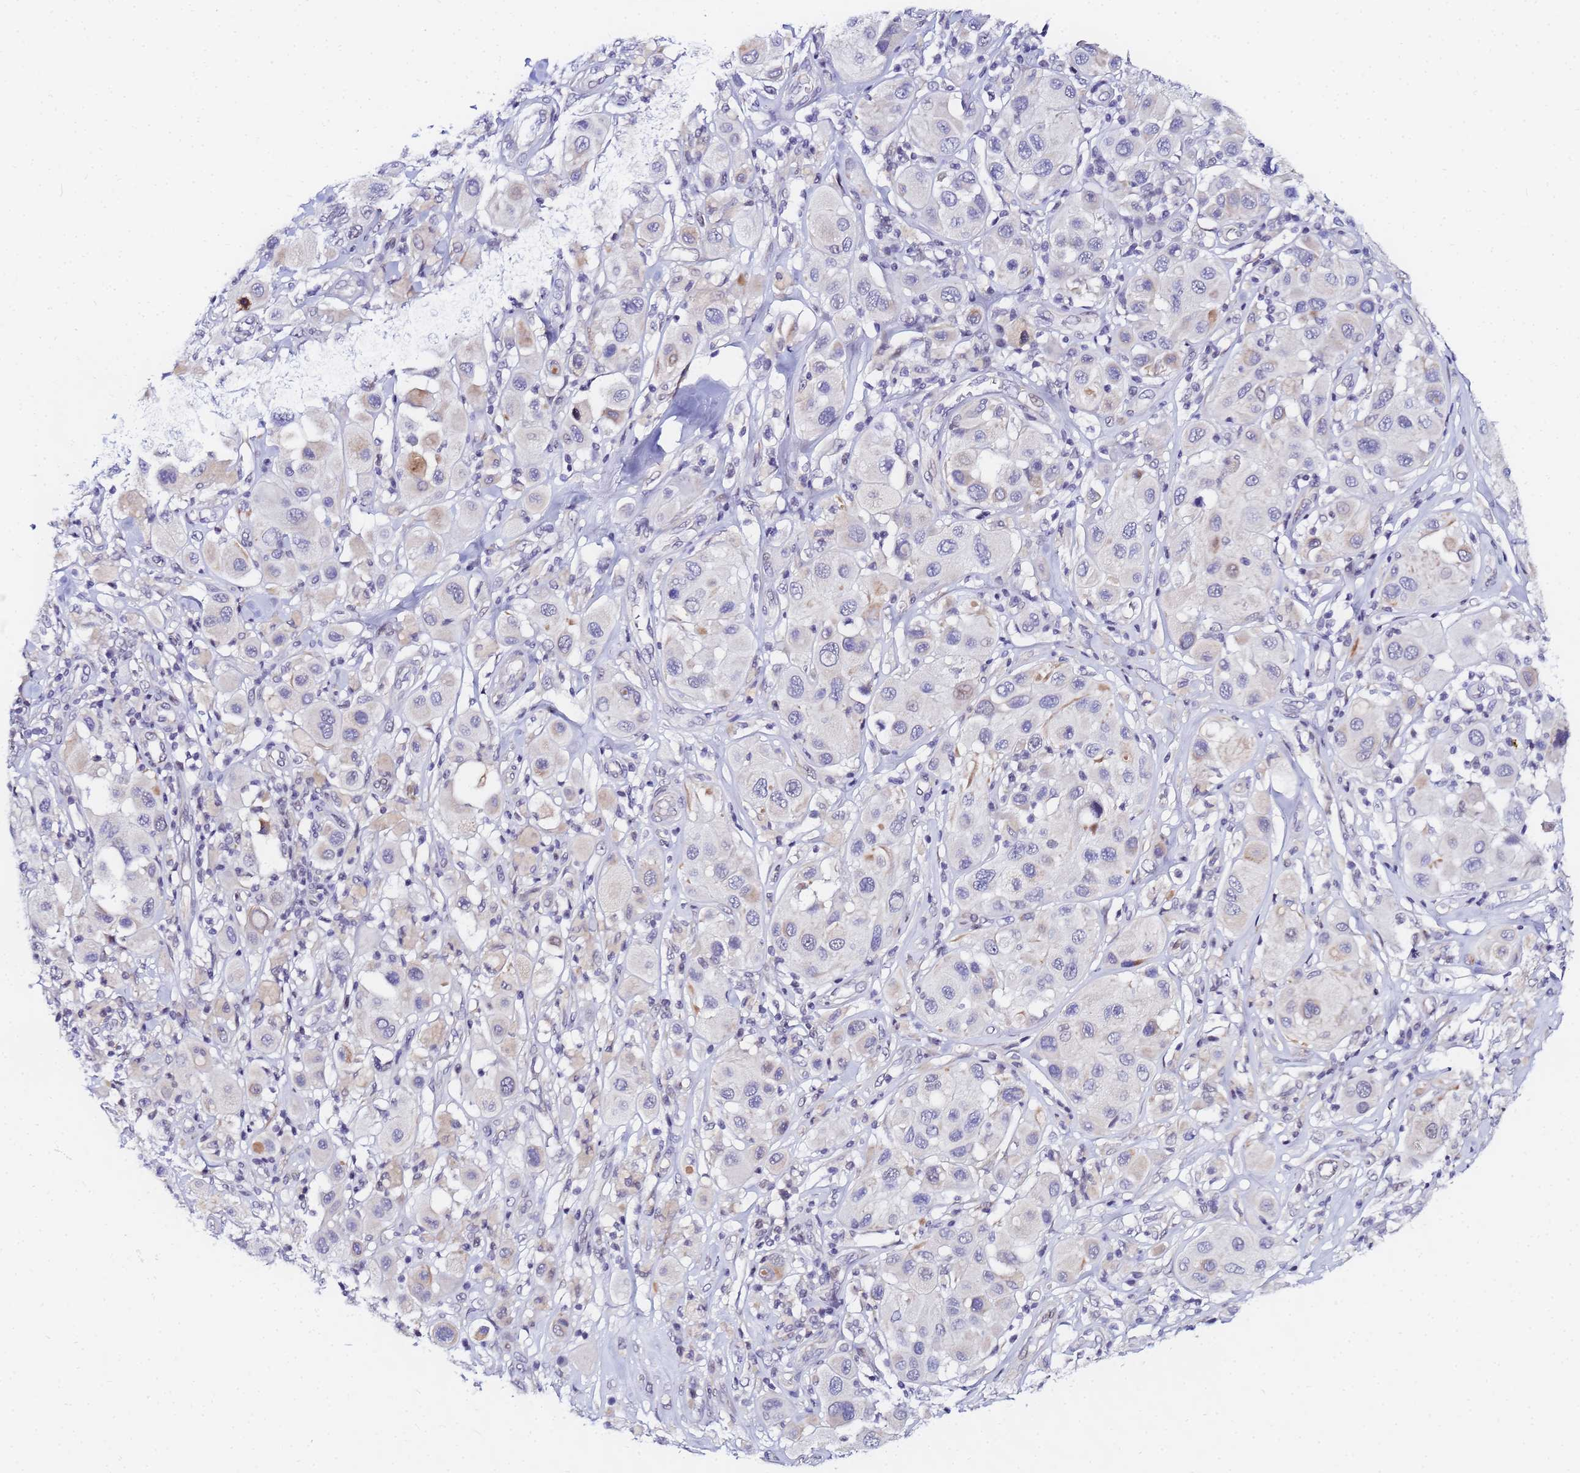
{"staining": {"intensity": "weak", "quantity": "<25%", "location": "cytoplasmic/membranous"}, "tissue": "melanoma", "cell_type": "Tumor cells", "image_type": "cancer", "snomed": [{"axis": "morphology", "description": "Malignant melanoma, Metastatic site"}, {"axis": "topography", "description": "Skin"}], "caption": "A micrograph of melanoma stained for a protein demonstrates no brown staining in tumor cells.", "gene": "CKMT1A", "patient": {"sex": "male", "age": 41}}